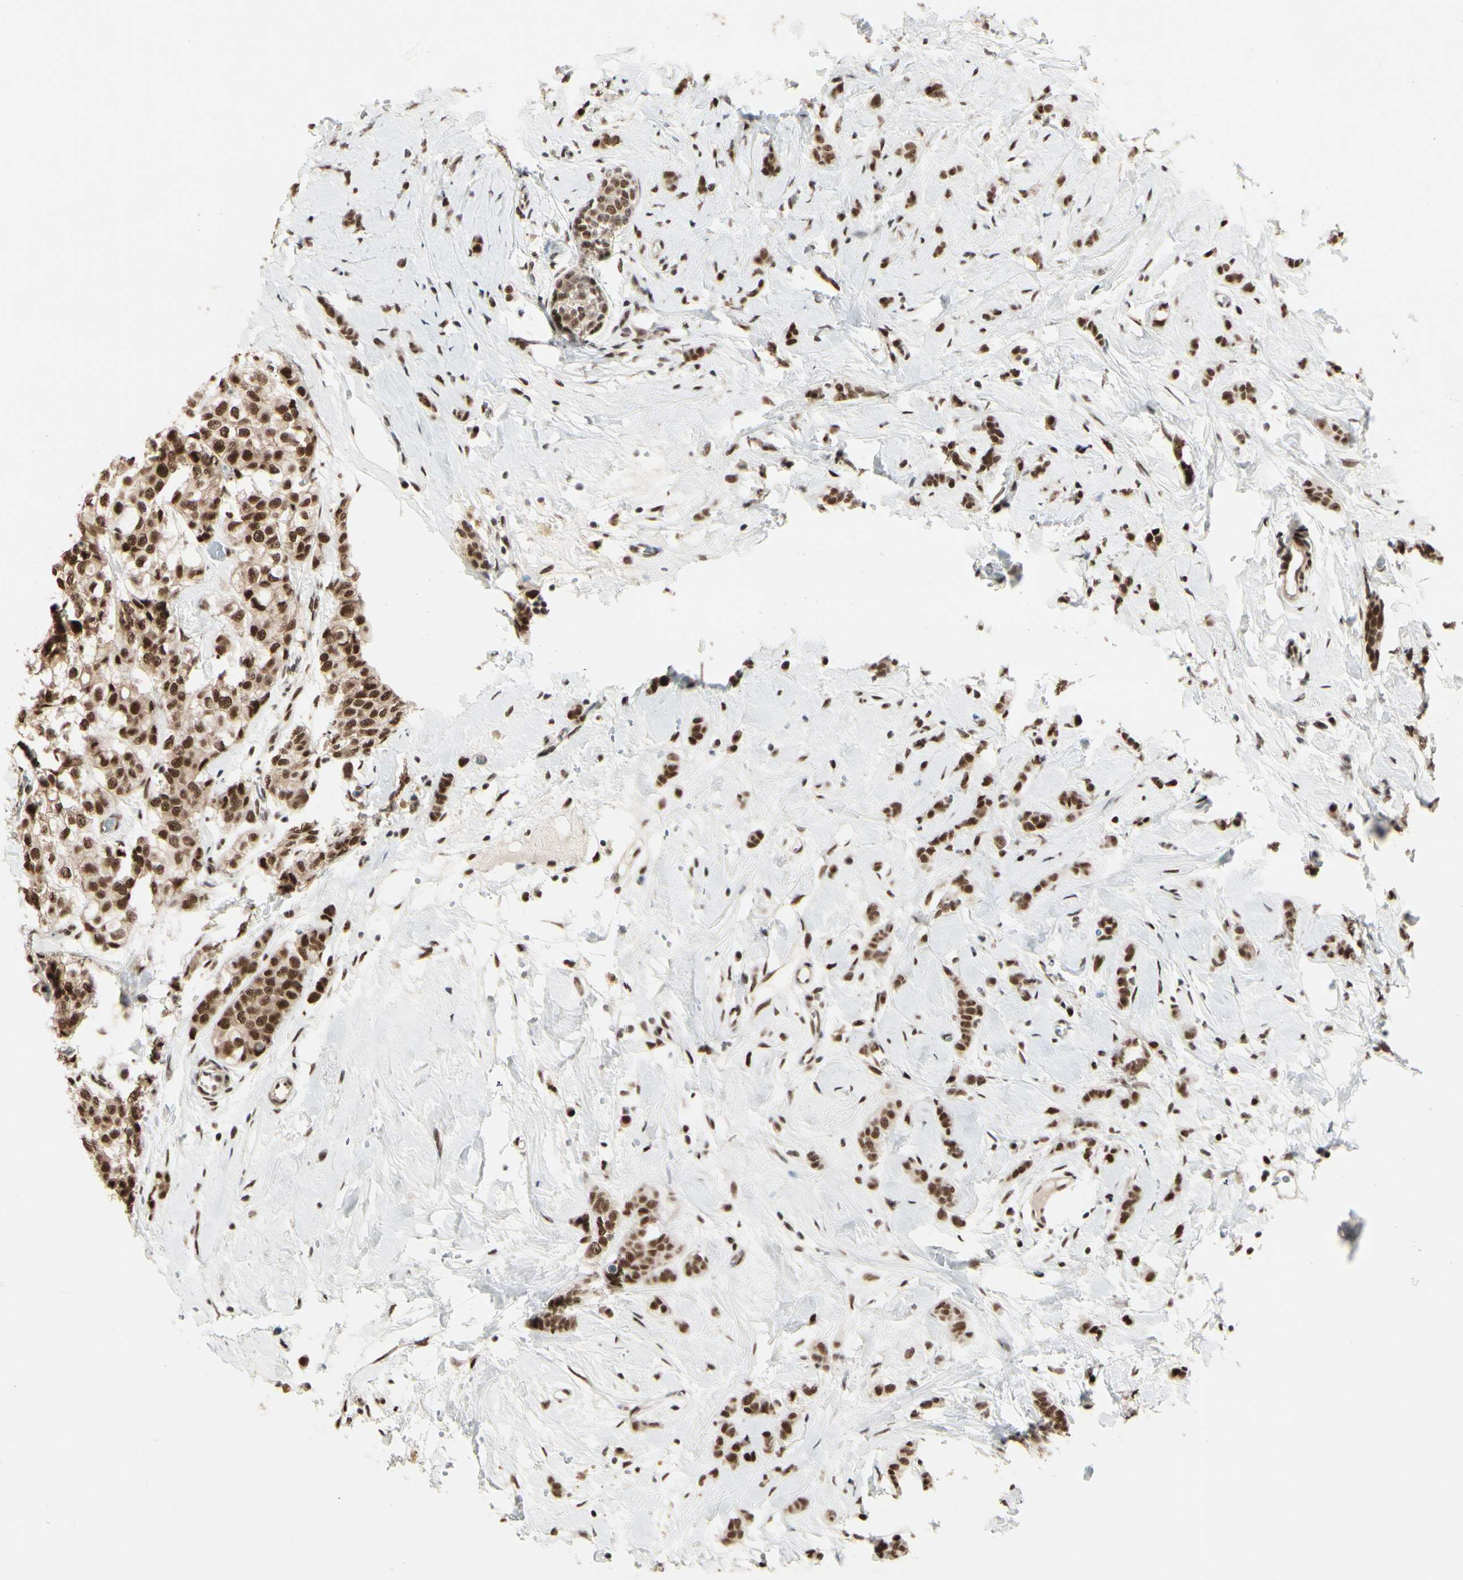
{"staining": {"intensity": "strong", "quantity": ">75%", "location": "cytoplasmic/membranous,nuclear"}, "tissue": "breast cancer", "cell_type": "Tumor cells", "image_type": "cancer", "snomed": [{"axis": "morphology", "description": "Lobular carcinoma"}, {"axis": "topography", "description": "Breast"}], "caption": "A photomicrograph showing strong cytoplasmic/membranous and nuclear positivity in approximately >75% of tumor cells in breast cancer (lobular carcinoma), as visualized by brown immunohistochemical staining.", "gene": "CHAMP1", "patient": {"sex": "female", "age": 60}}